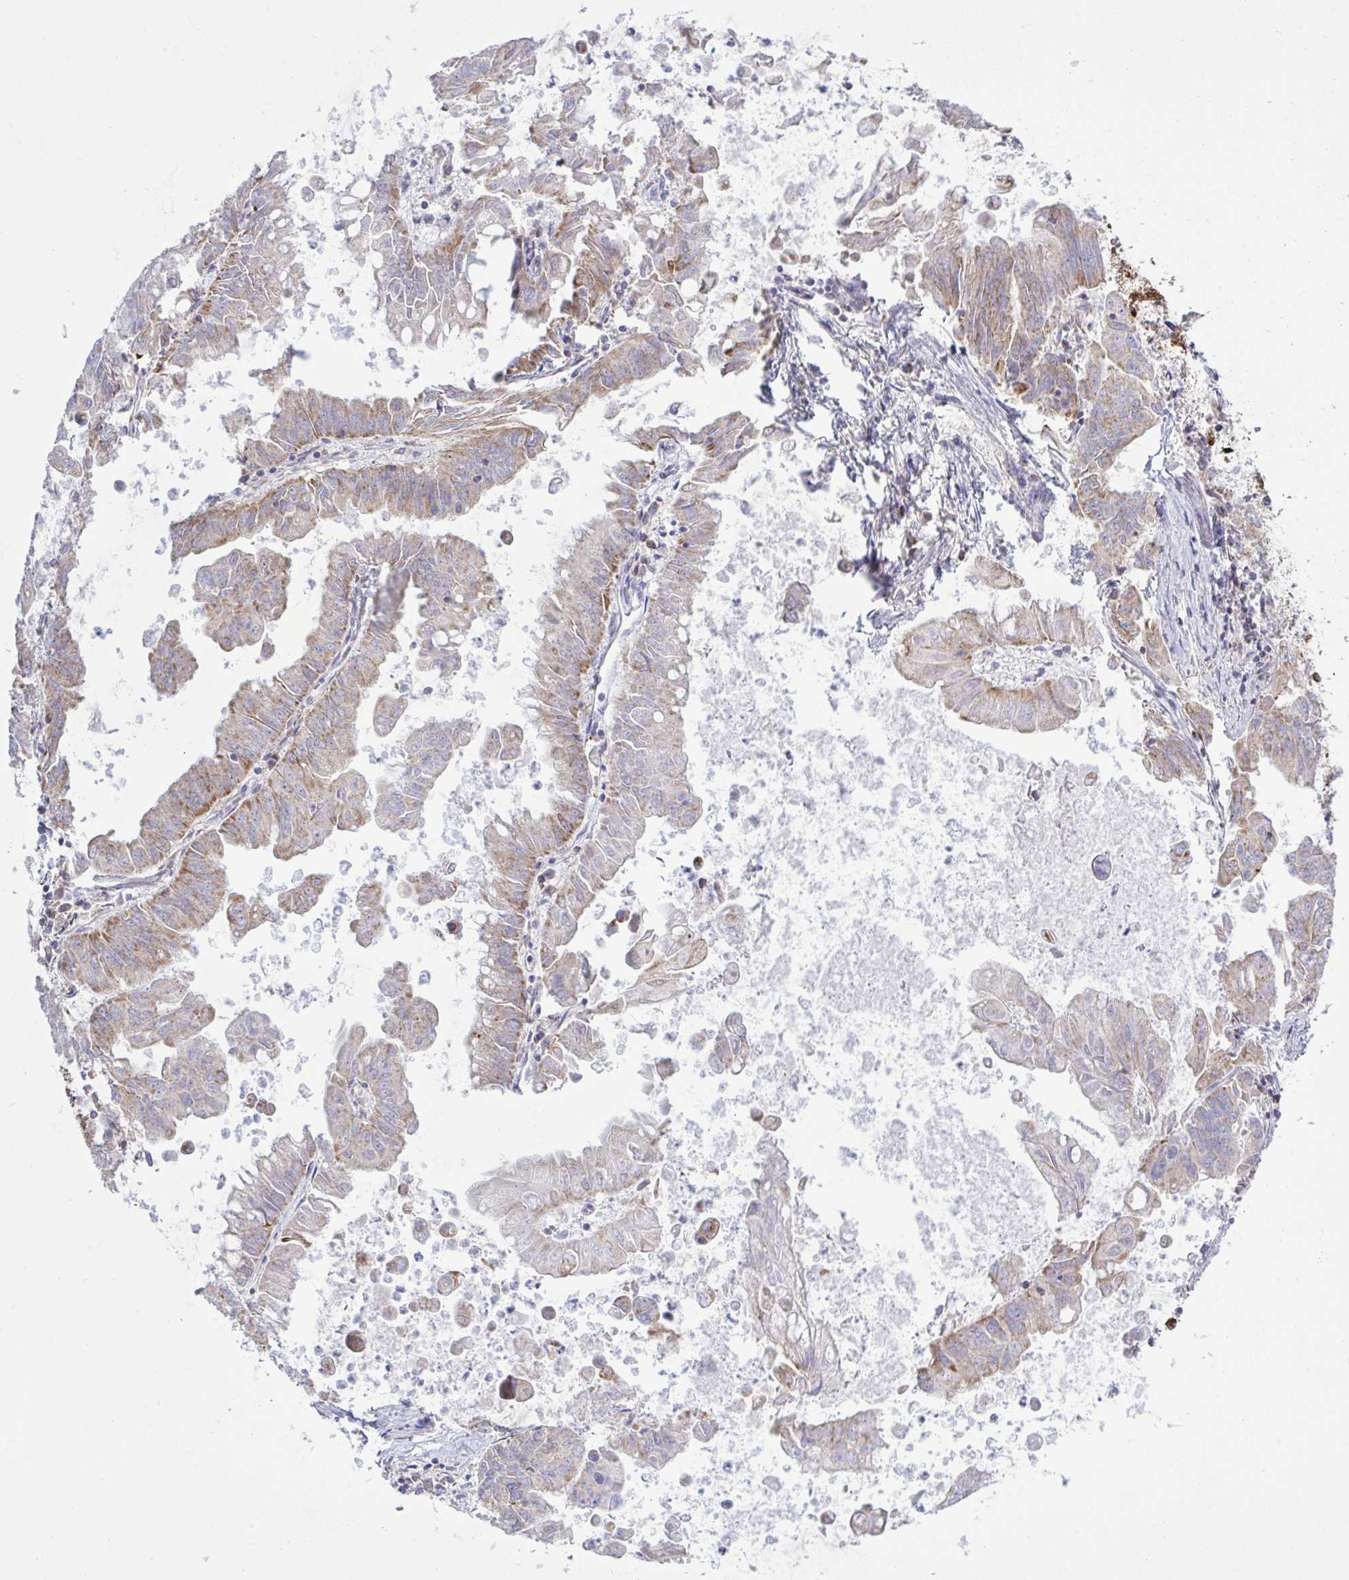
{"staining": {"intensity": "weak", "quantity": "25%-75%", "location": "cytoplasmic/membranous"}, "tissue": "stomach cancer", "cell_type": "Tumor cells", "image_type": "cancer", "snomed": [{"axis": "morphology", "description": "Adenocarcinoma, NOS"}, {"axis": "topography", "description": "Stomach, upper"}], "caption": "IHC image of neoplastic tissue: stomach cancer (adenocarcinoma) stained using immunohistochemistry (IHC) shows low levels of weak protein expression localized specifically in the cytoplasmic/membranous of tumor cells, appearing as a cytoplasmic/membranous brown color.", "gene": "HSPE1", "patient": {"sex": "male", "age": 80}}